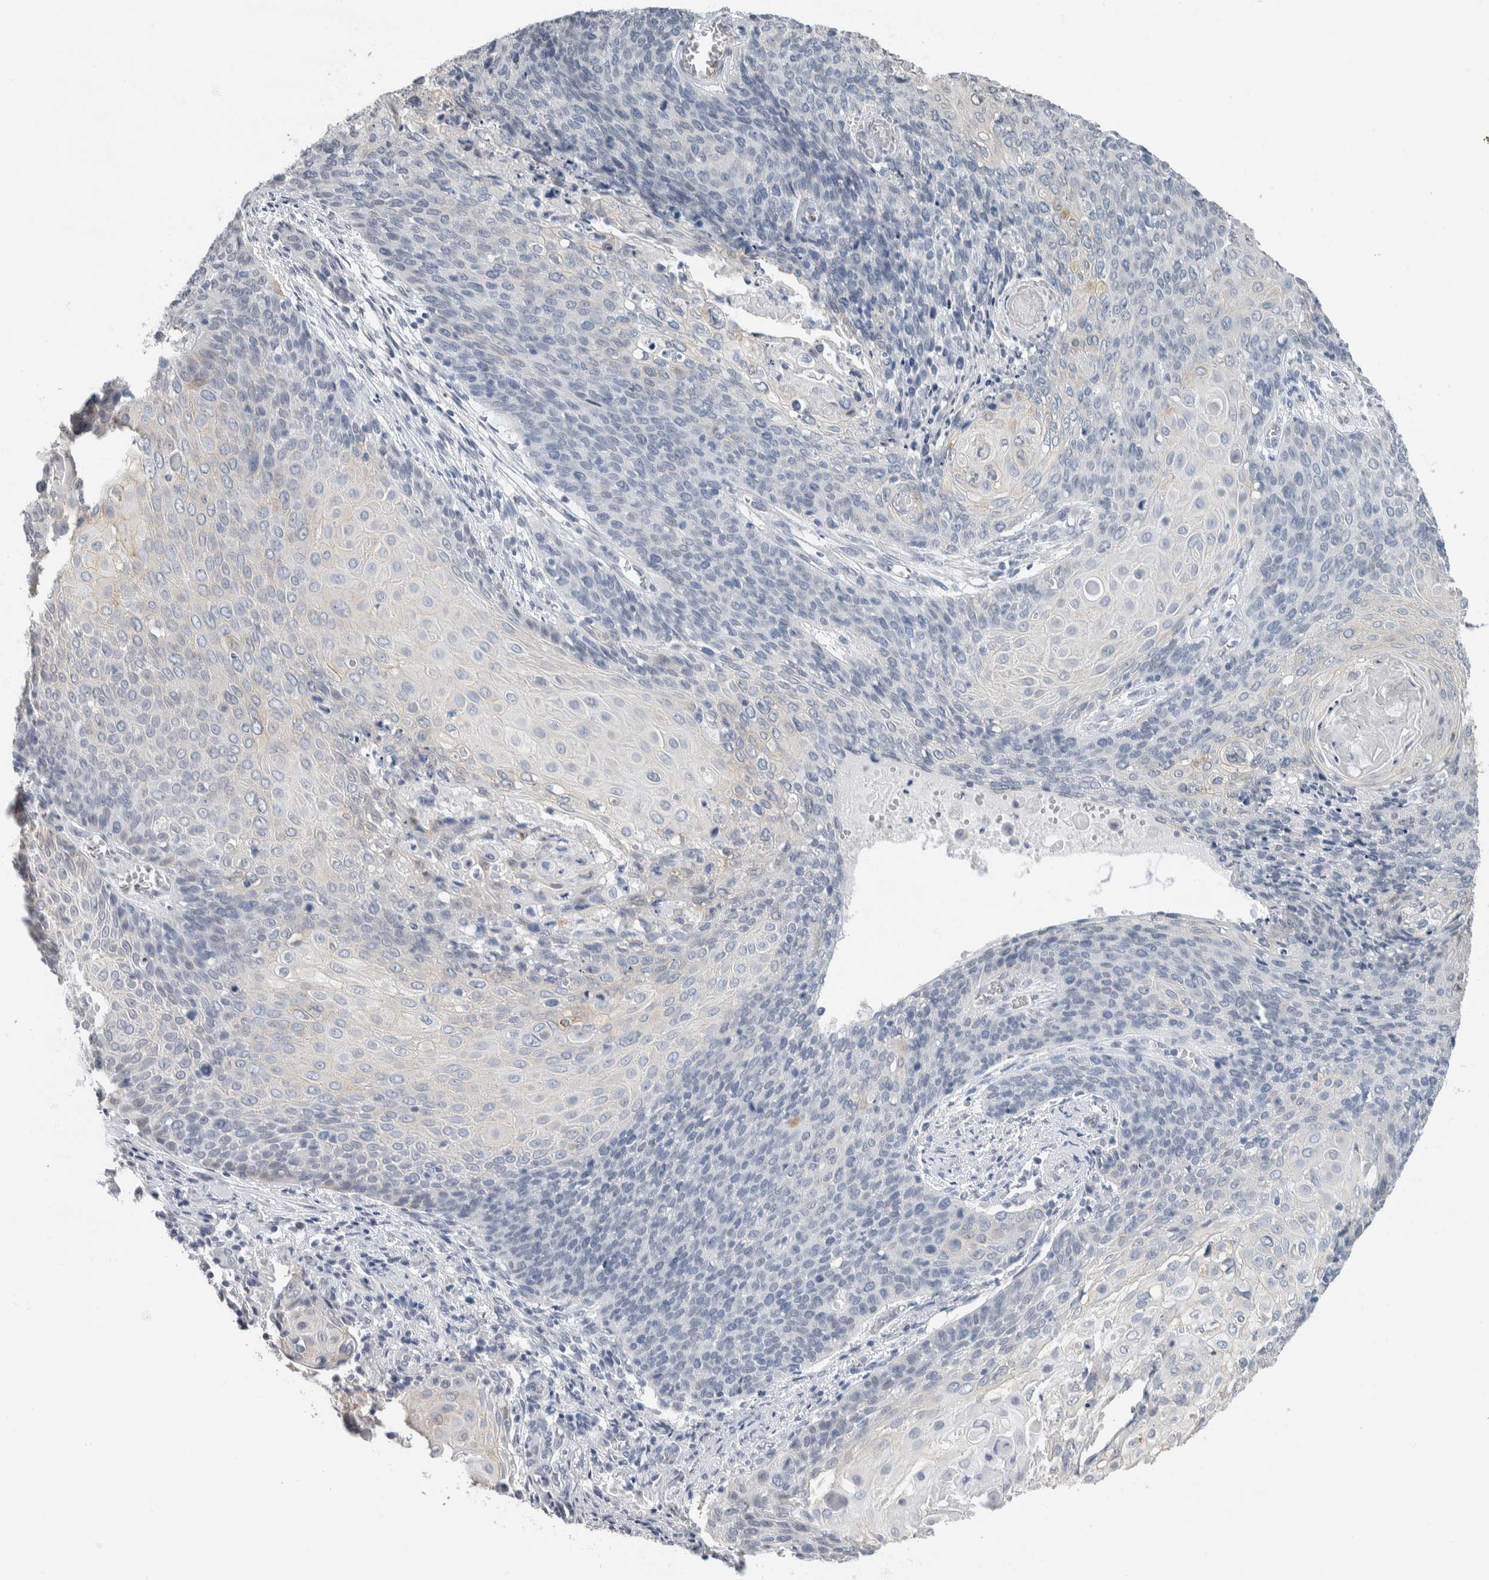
{"staining": {"intensity": "negative", "quantity": "none", "location": "none"}, "tissue": "cervical cancer", "cell_type": "Tumor cells", "image_type": "cancer", "snomed": [{"axis": "morphology", "description": "Squamous cell carcinoma, NOS"}, {"axis": "topography", "description": "Cervix"}], "caption": "Immunohistochemistry micrograph of cervical cancer stained for a protein (brown), which shows no positivity in tumor cells. Brightfield microscopy of IHC stained with DAB (3,3'-diaminobenzidine) (brown) and hematoxylin (blue), captured at high magnification.", "gene": "NEFM", "patient": {"sex": "female", "age": 39}}